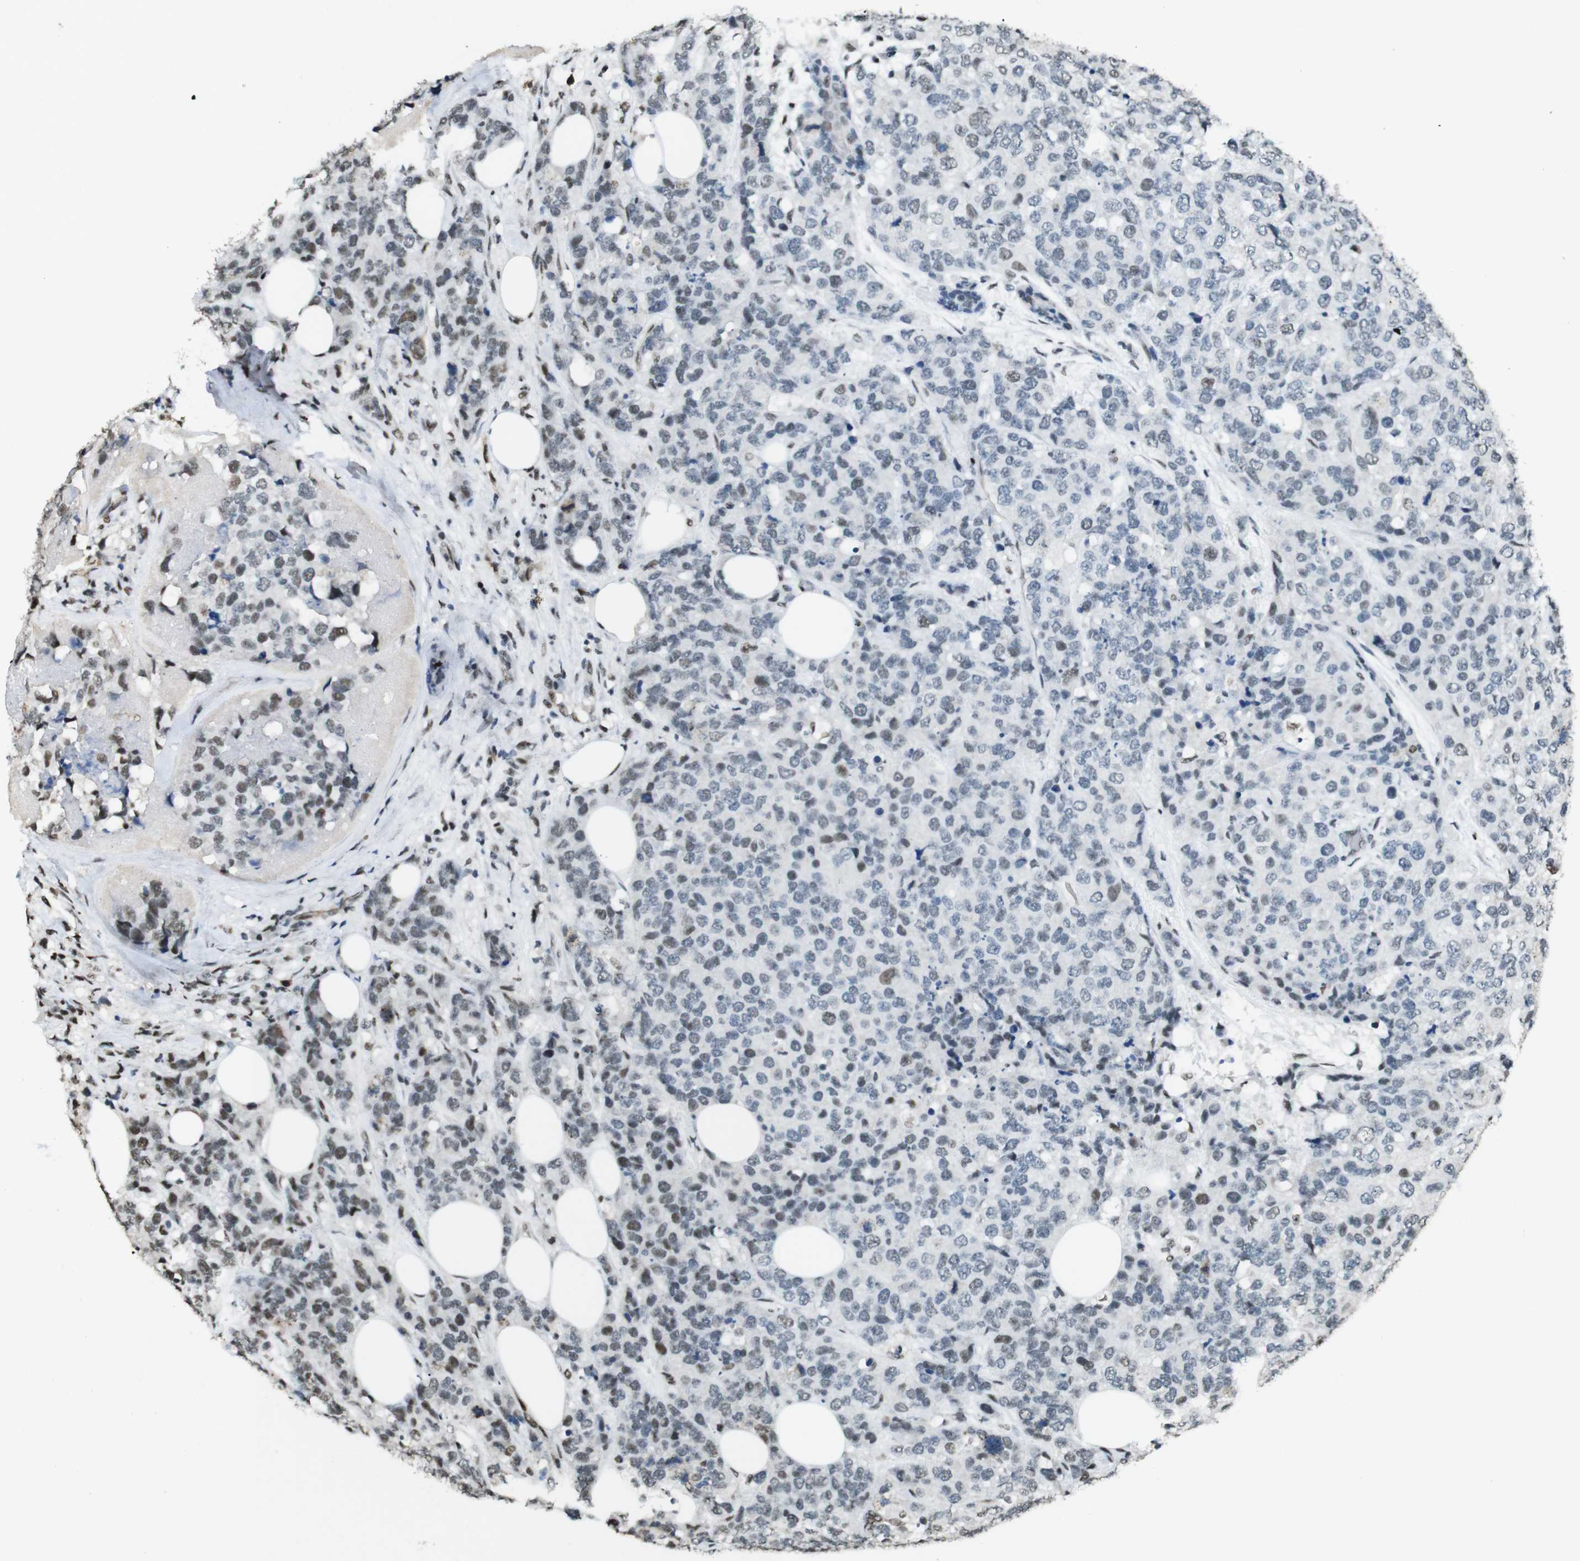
{"staining": {"intensity": "weak", "quantity": "<25%", "location": "nuclear"}, "tissue": "breast cancer", "cell_type": "Tumor cells", "image_type": "cancer", "snomed": [{"axis": "morphology", "description": "Lobular carcinoma"}, {"axis": "topography", "description": "Breast"}], "caption": "Tumor cells show no significant staining in breast cancer.", "gene": "CSNK2B", "patient": {"sex": "female", "age": 59}}